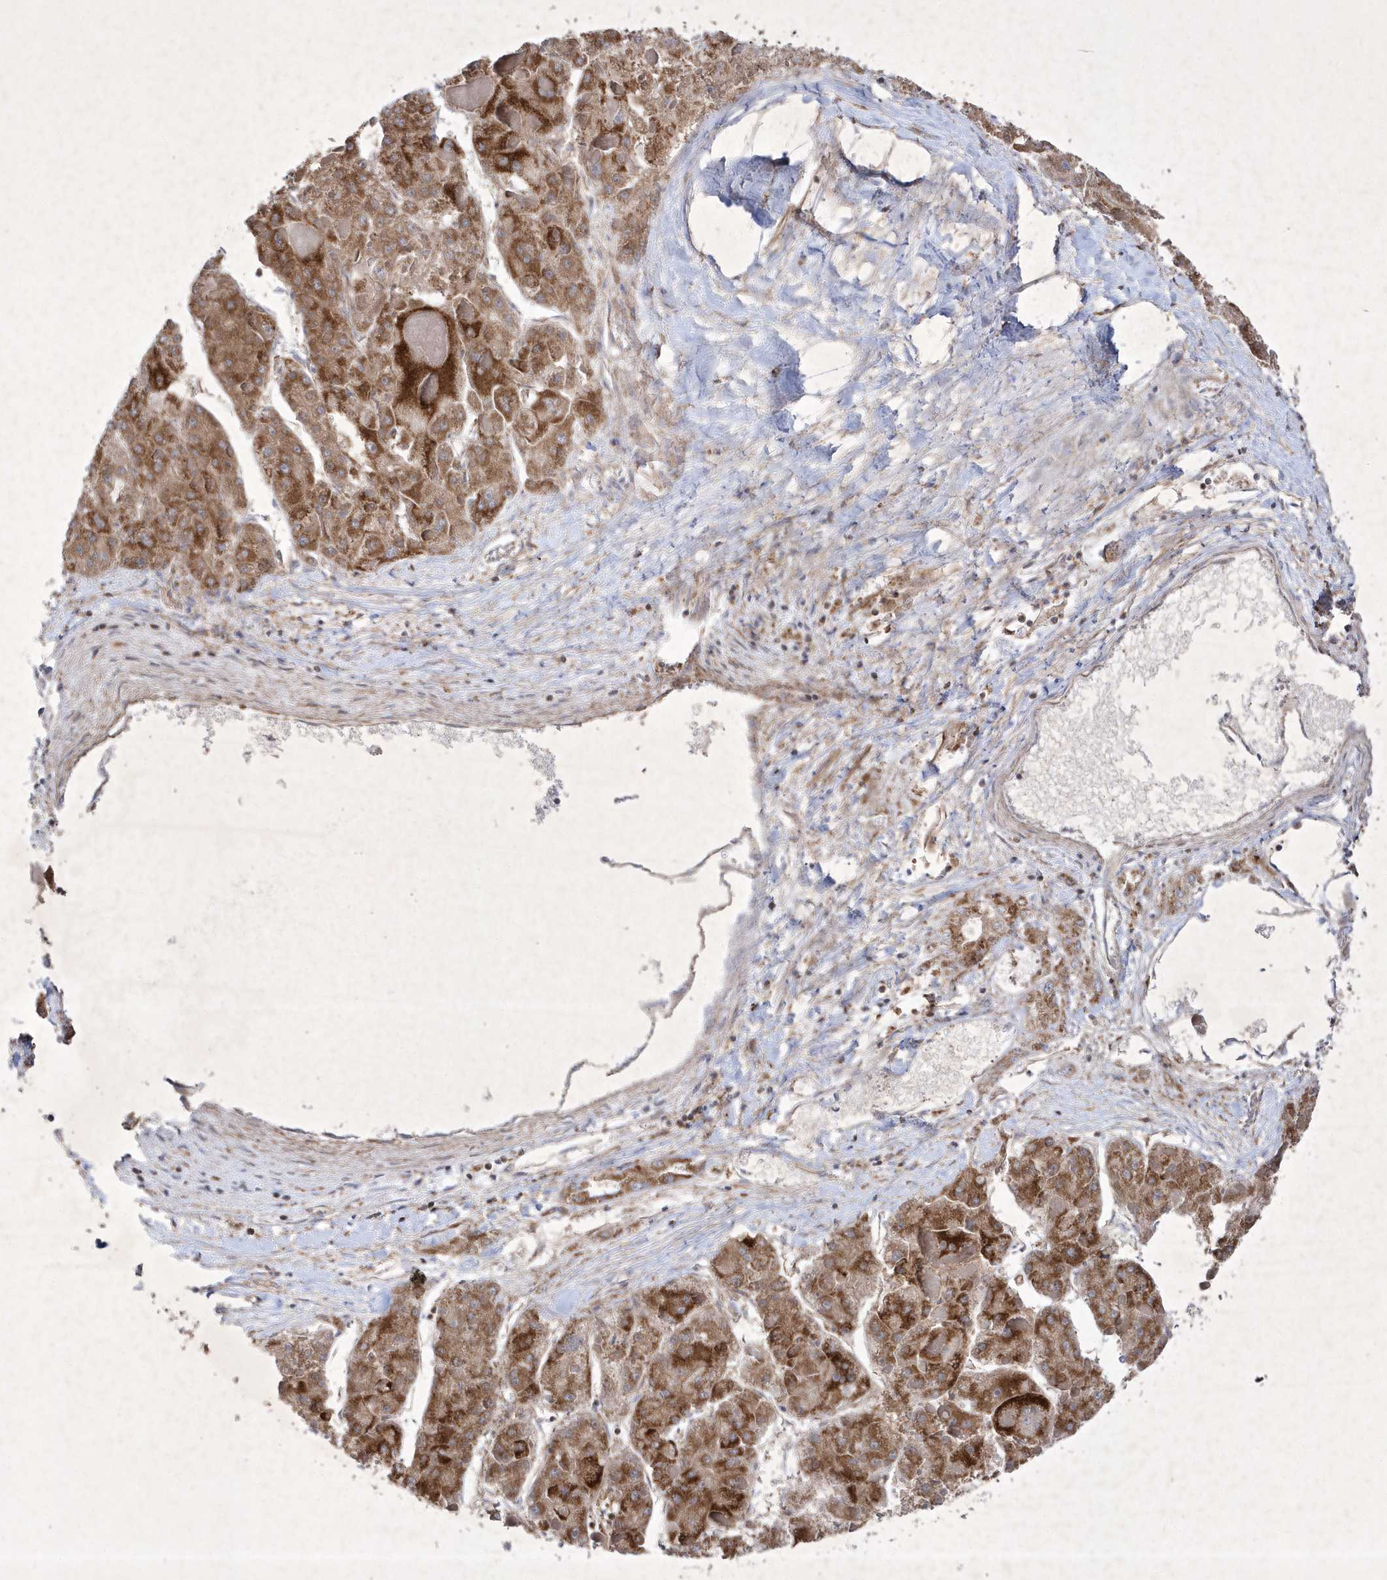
{"staining": {"intensity": "strong", "quantity": ">75%", "location": "cytoplasmic/membranous"}, "tissue": "liver cancer", "cell_type": "Tumor cells", "image_type": "cancer", "snomed": [{"axis": "morphology", "description": "Carcinoma, Hepatocellular, NOS"}, {"axis": "topography", "description": "Liver"}], "caption": "A photomicrograph of liver hepatocellular carcinoma stained for a protein reveals strong cytoplasmic/membranous brown staining in tumor cells.", "gene": "OPA1", "patient": {"sex": "female", "age": 73}}